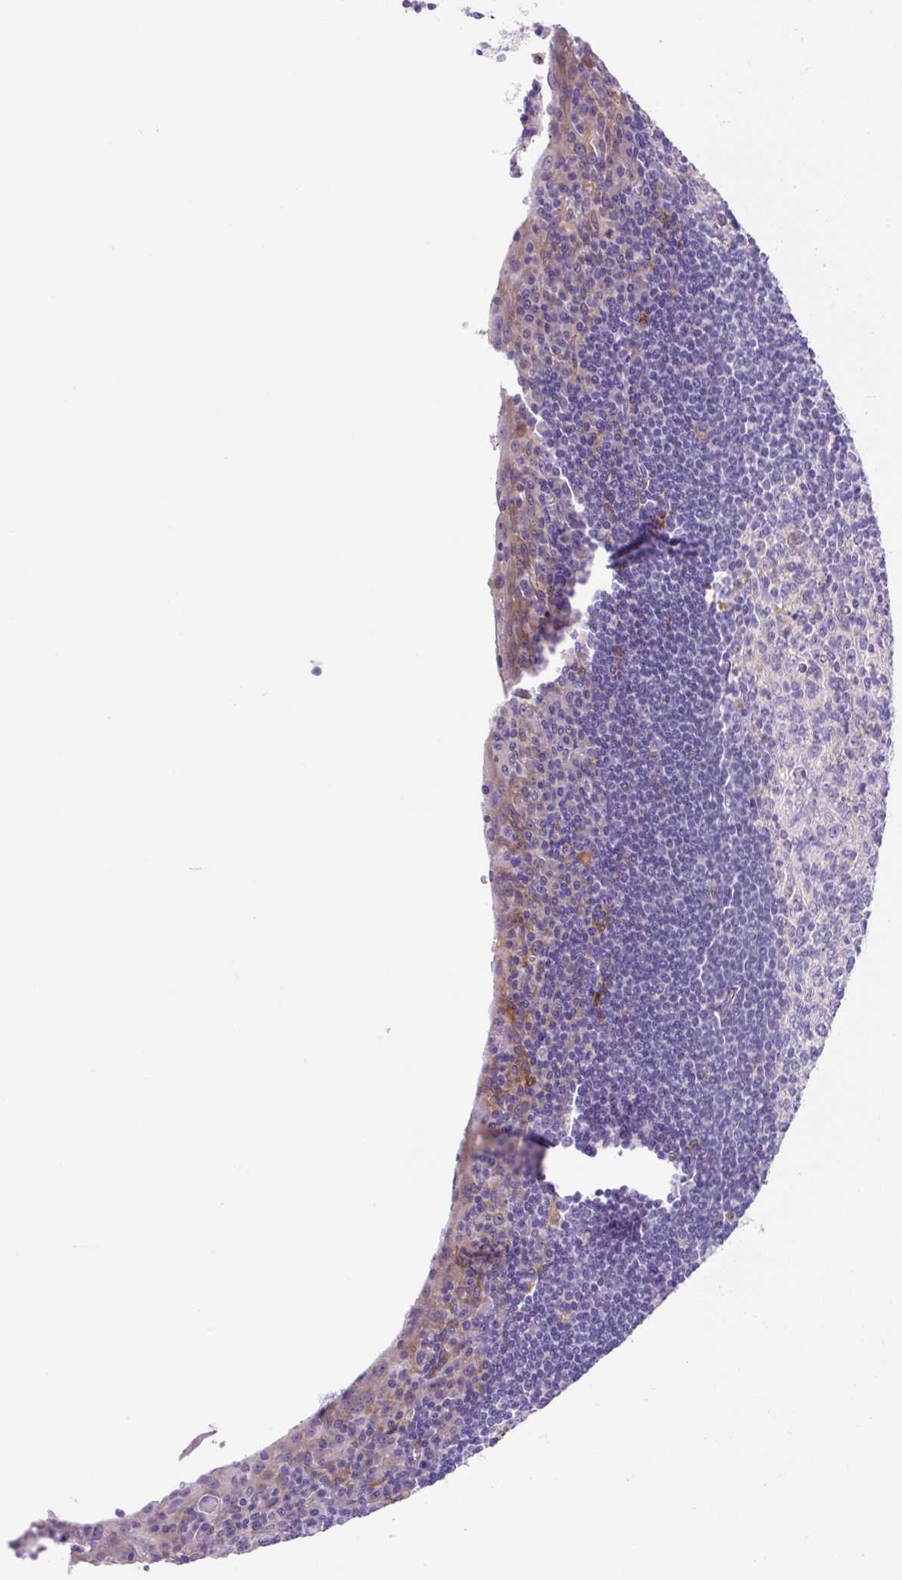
{"staining": {"intensity": "negative", "quantity": "none", "location": "none"}, "tissue": "tonsil", "cell_type": "Germinal center cells", "image_type": "normal", "snomed": [{"axis": "morphology", "description": "Normal tissue, NOS"}, {"axis": "topography", "description": "Tonsil"}], "caption": "Immunohistochemistry (IHC) of normal tonsil displays no staining in germinal center cells.", "gene": "ASB4", "patient": {"sex": "male", "age": 27}}